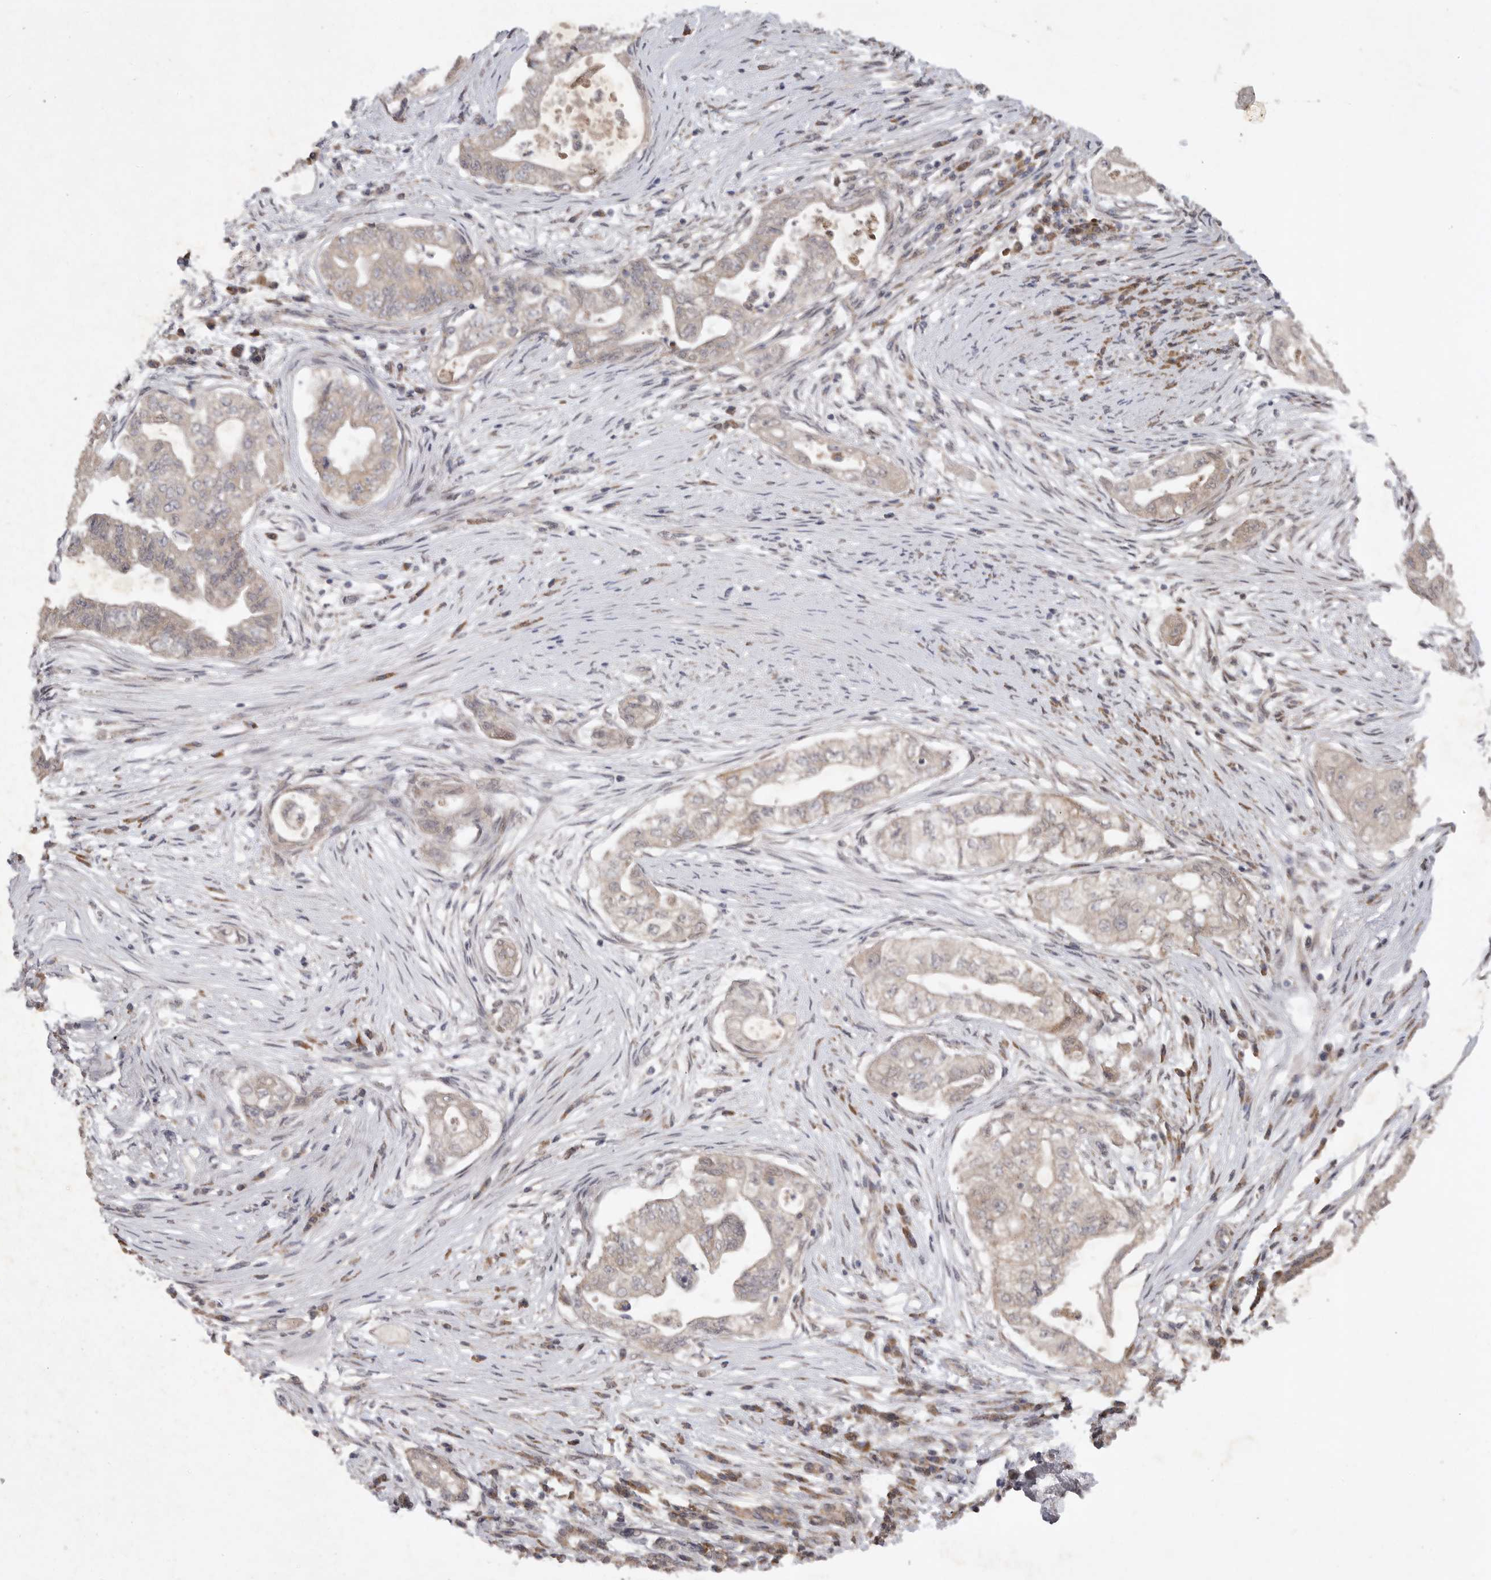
{"staining": {"intensity": "moderate", "quantity": "<25%", "location": "cytoplasmic/membranous"}, "tissue": "pancreatic cancer", "cell_type": "Tumor cells", "image_type": "cancer", "snomed": [{"axis": "morphology", "description": "Adenocarcinoma, NOS"}, {"axis": "topography", "description": "Pancreas"}], "caption": "Immunohistochemical staining of pancreatic cancer (adenocarcinoma) exhibits low levels of moderate cytoplasmic/membranous protein expression in approximately <25% of tumor cells. The staining is performed using DAB (3,3'-diaminobenzidine) brown chromogen to label protein expression. The nuclei are counter-stained blue using hematoxylin.", "gene": "EDEM3", "patient": {"sex": "male", "age": 72}}